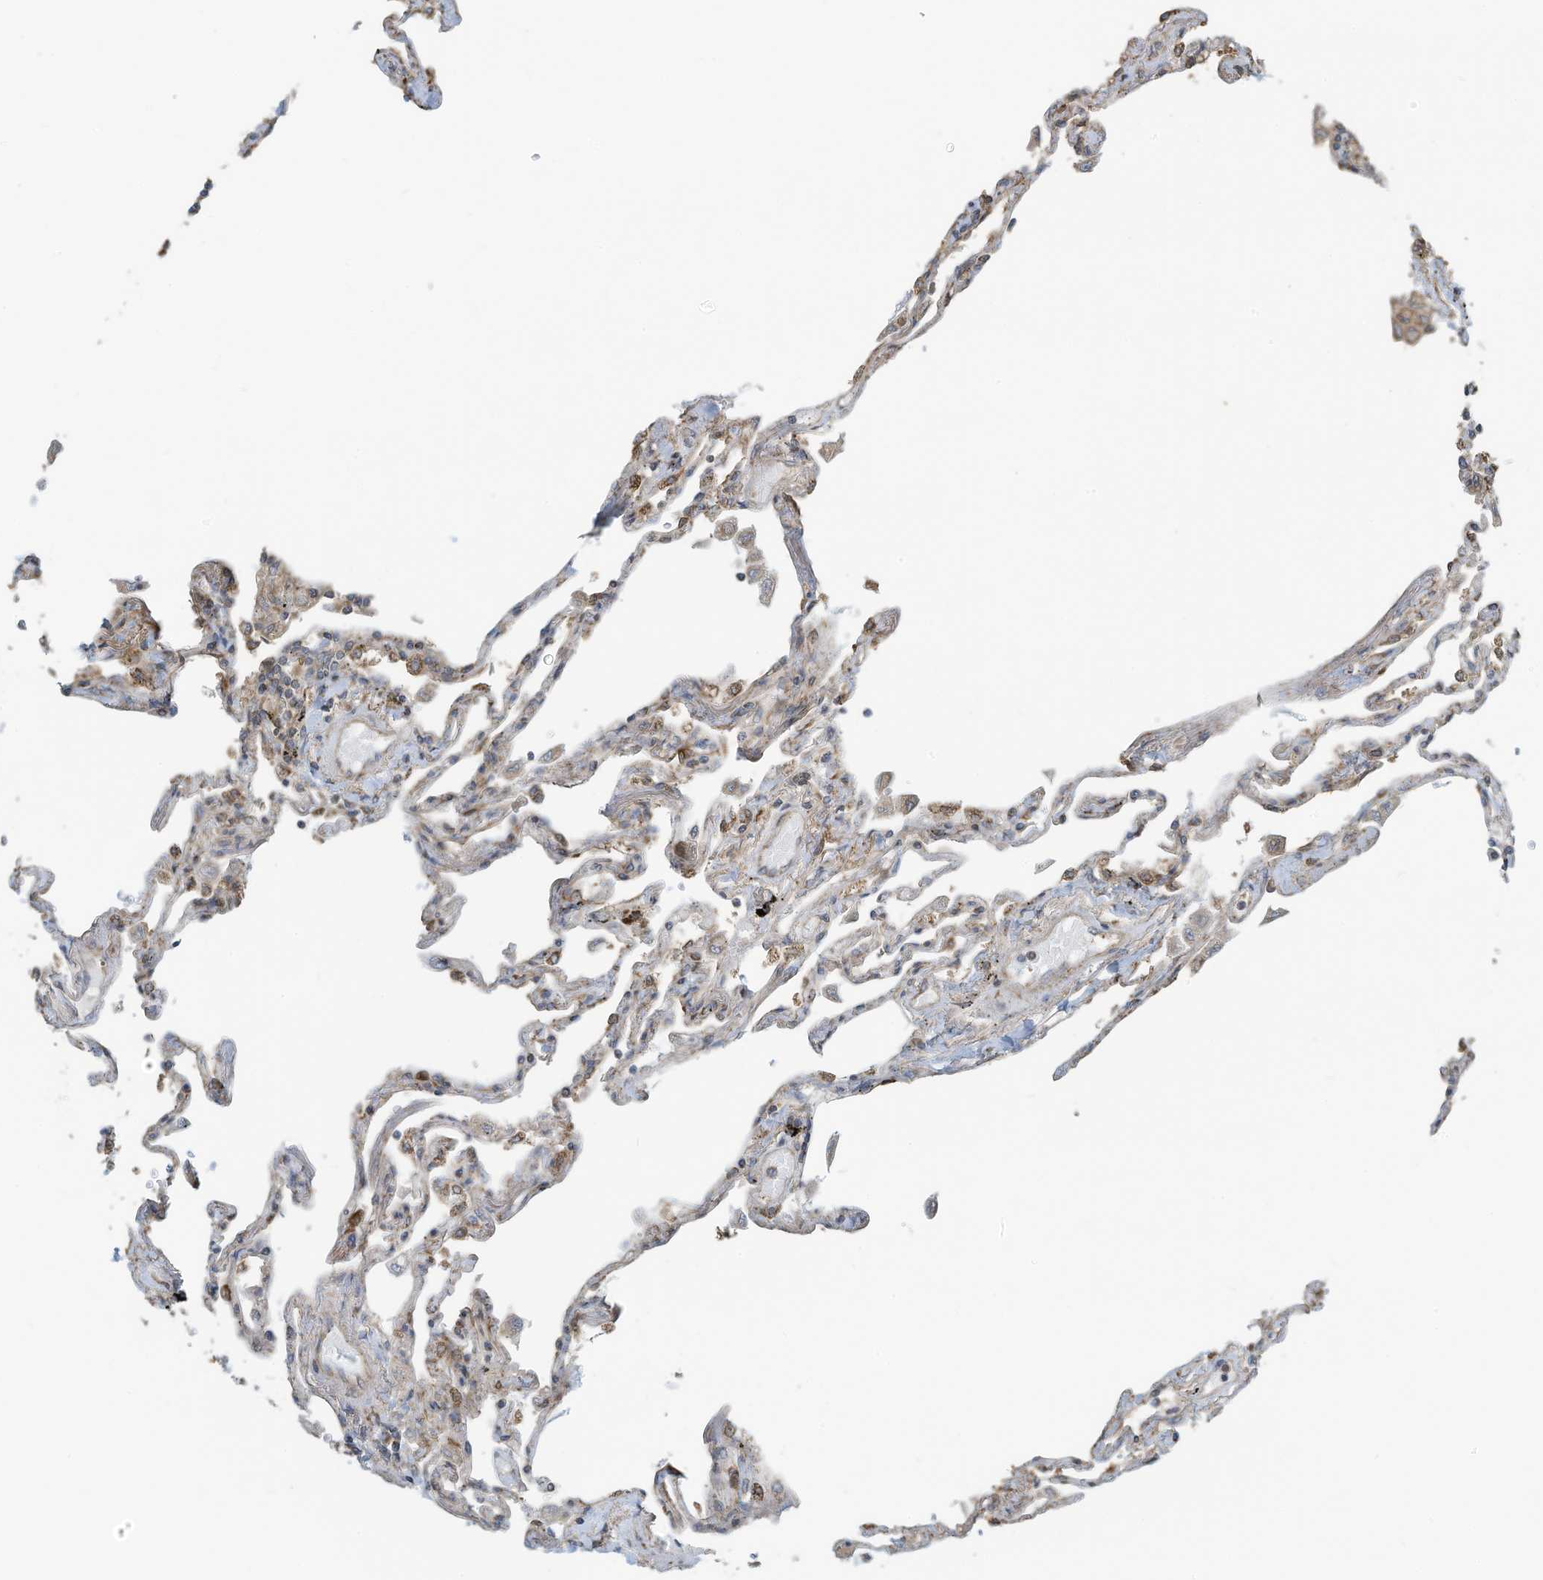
{"staining": {"intensity": "negative", "quantity": "none", "location": "none"}, "tissue": "lung", "cell_type": "Alveolar cells", "image_type": "normal", "snomed": [{"axis": "morphology", "description": "Normal tissue, NOS"}, {"axis": "topography", "description": "Lung"}], "caption": "A histopathology image of human lung is negative for staining in alveolar cells. The staining is performed using DAB brown chromogen with nuclei counter-stained in using hematoxylin.", "gene": "METTL6", "patient": {"sex": "female", "age": 67}}